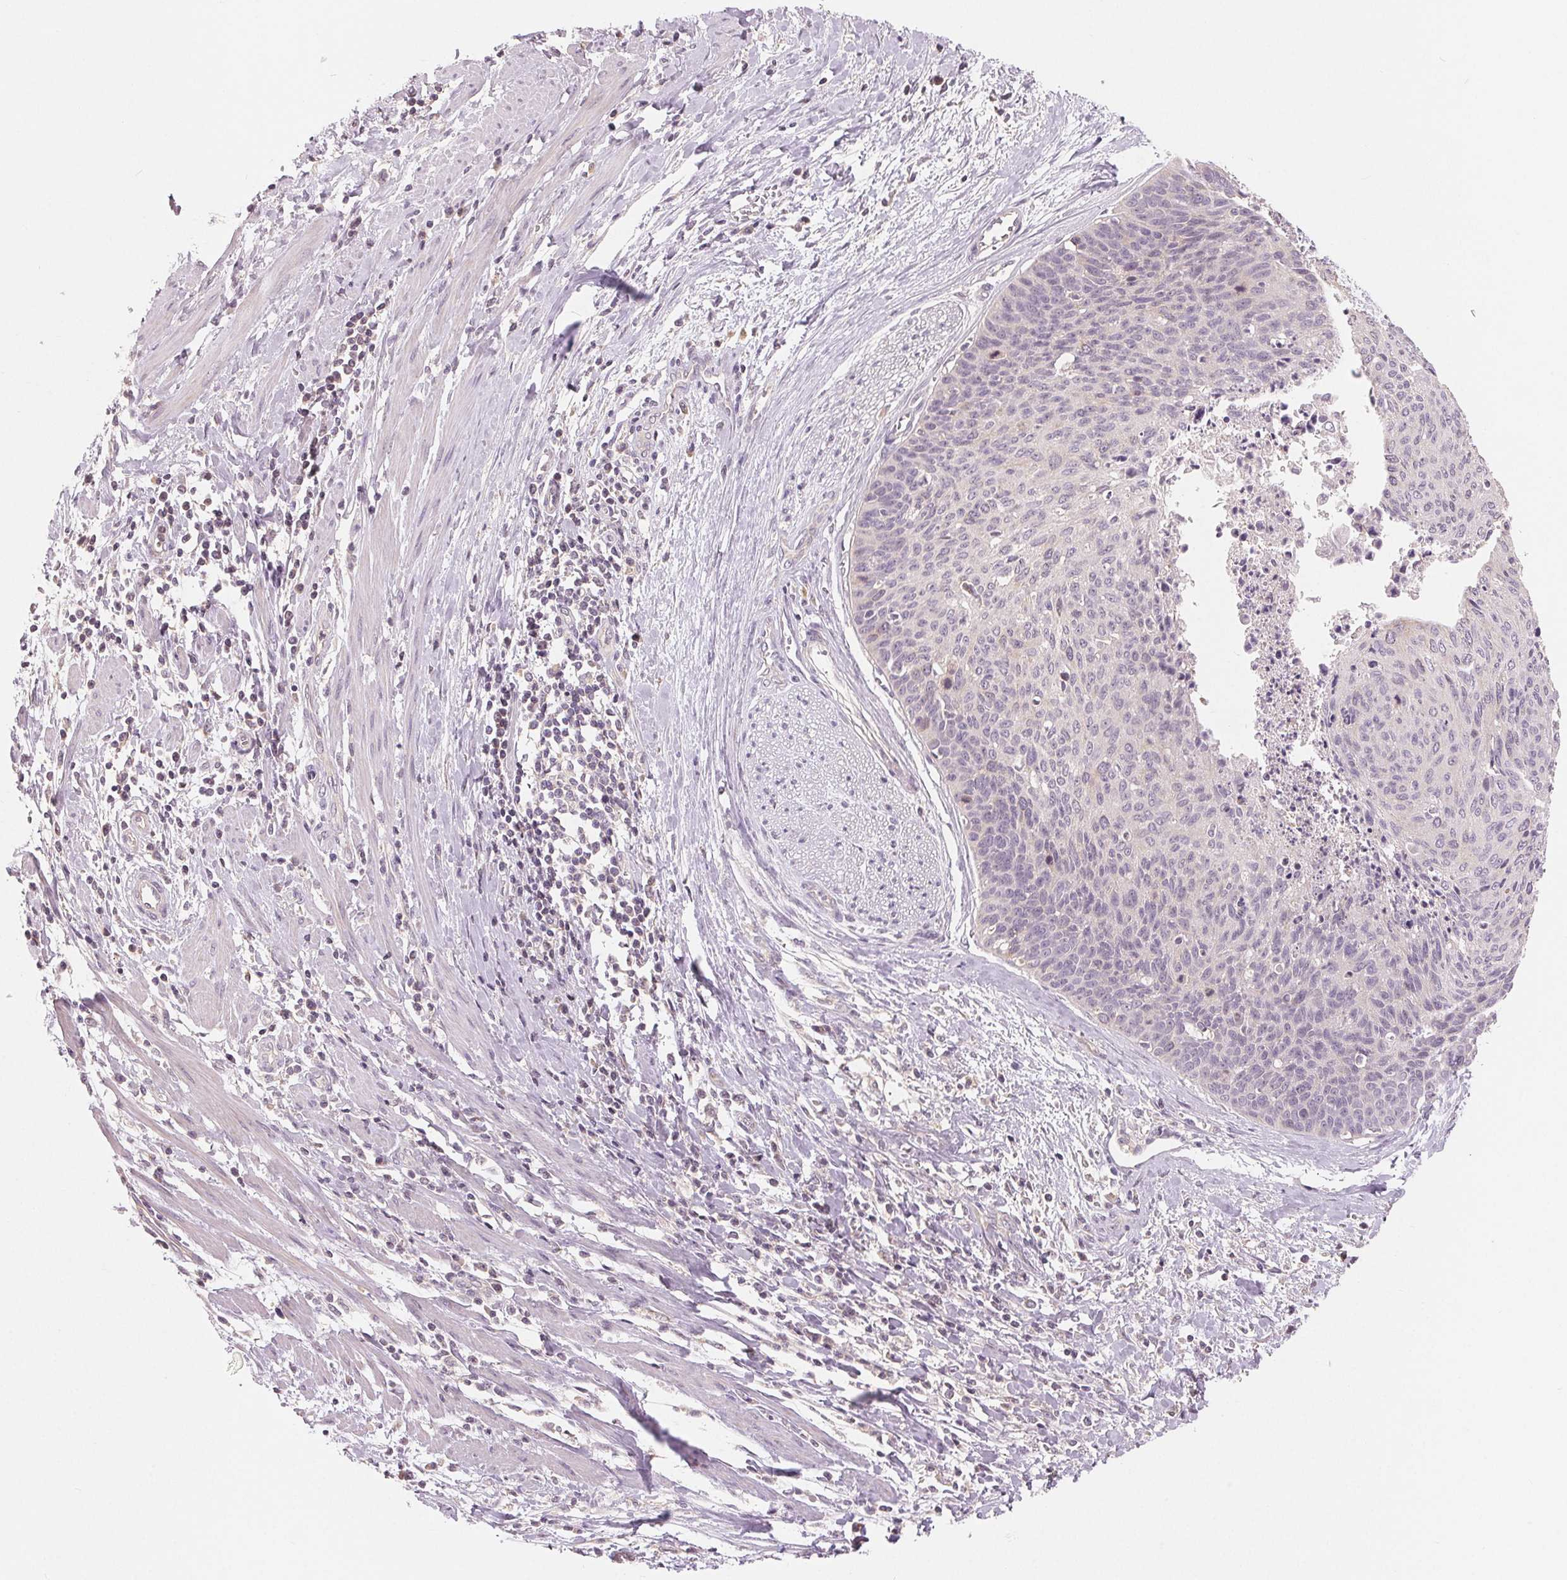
{"staining": {"intensity": "negative", "quantity": "none", "location": "none"}, "tissue": "cervical cancer", "cell_type": "Tumor cells", "image_type": "cancer", "snomed": [{"axis": "morphology", "description": "Squamous cell carcinoma, NOS"}, {"axis": "topography", "description": "Cervix"}], "caption": "The immunohistochemistry (IHC) micrograph has no significant expression in tumor cells of squamous cell carcinoma (cervical) tissue.", "gene": "AQP8", "patient": {"sex": "female", "age": 55}}